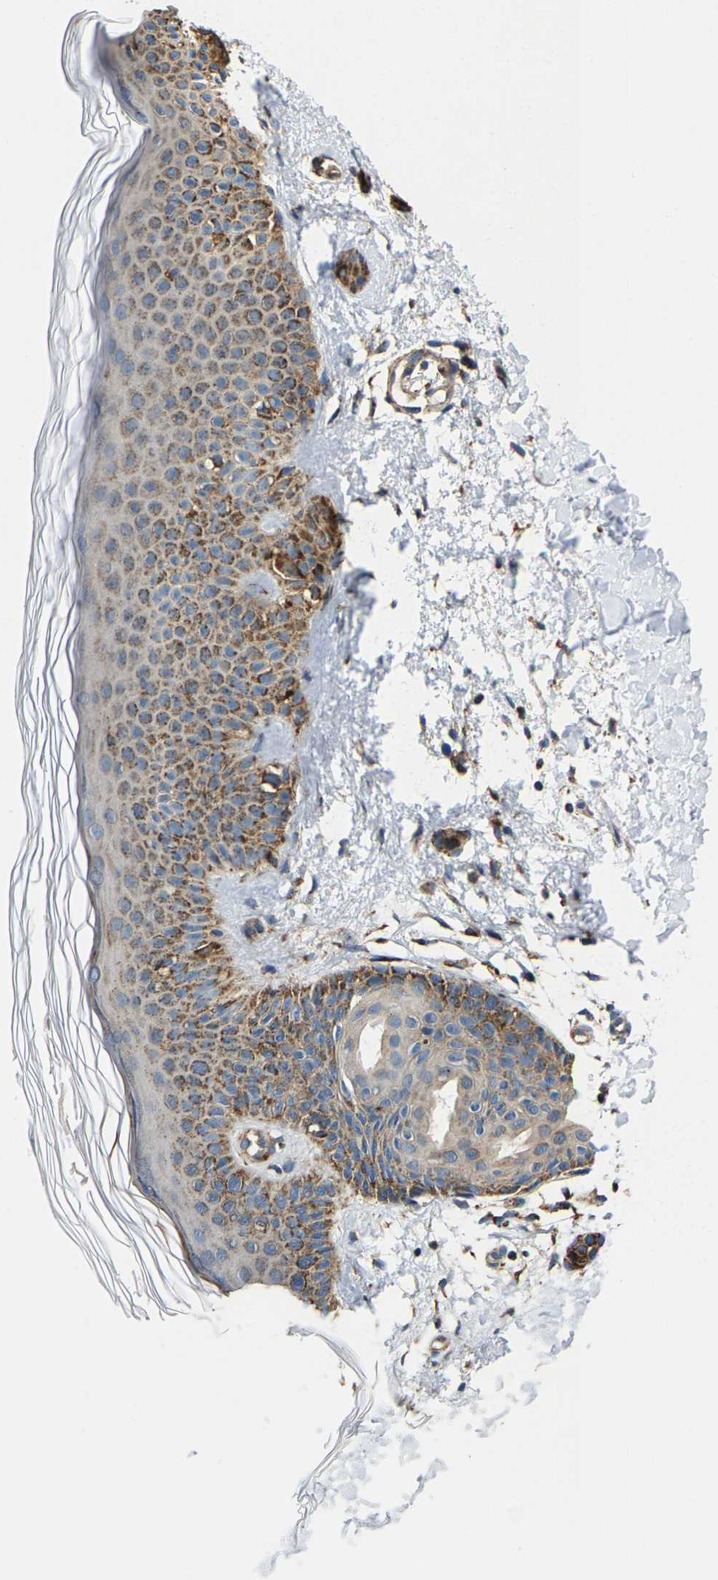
{"staining": {"intensity": "moderate", "quantity": ">75%", "location": "cytoplasmic/membranous"}, "tissue": "skin", "cell_type": "Fibroblasts", "image_type": "normal", "snomed": [{"axis": "morphology", "description": "Normal tissue, NOS"}, {"axis": "morphology", "description": "Malignant melanoma, NOS"}, {"axis": "topography", "description": "Skin"}], "caption": "Normal skin was stained to show a protein in brown. There is medium levels of moderate cytoplasmic/membranous expression in approximately >75% of fibroblasts. The staining was performed using DAB (3,3'-diaminobenzidine), with brown indicating positive protein expression. Nuclei are stained blue with hematoxylin.", "gene": "SHMT2", "patient": {"sex": "male", "age": 83}}